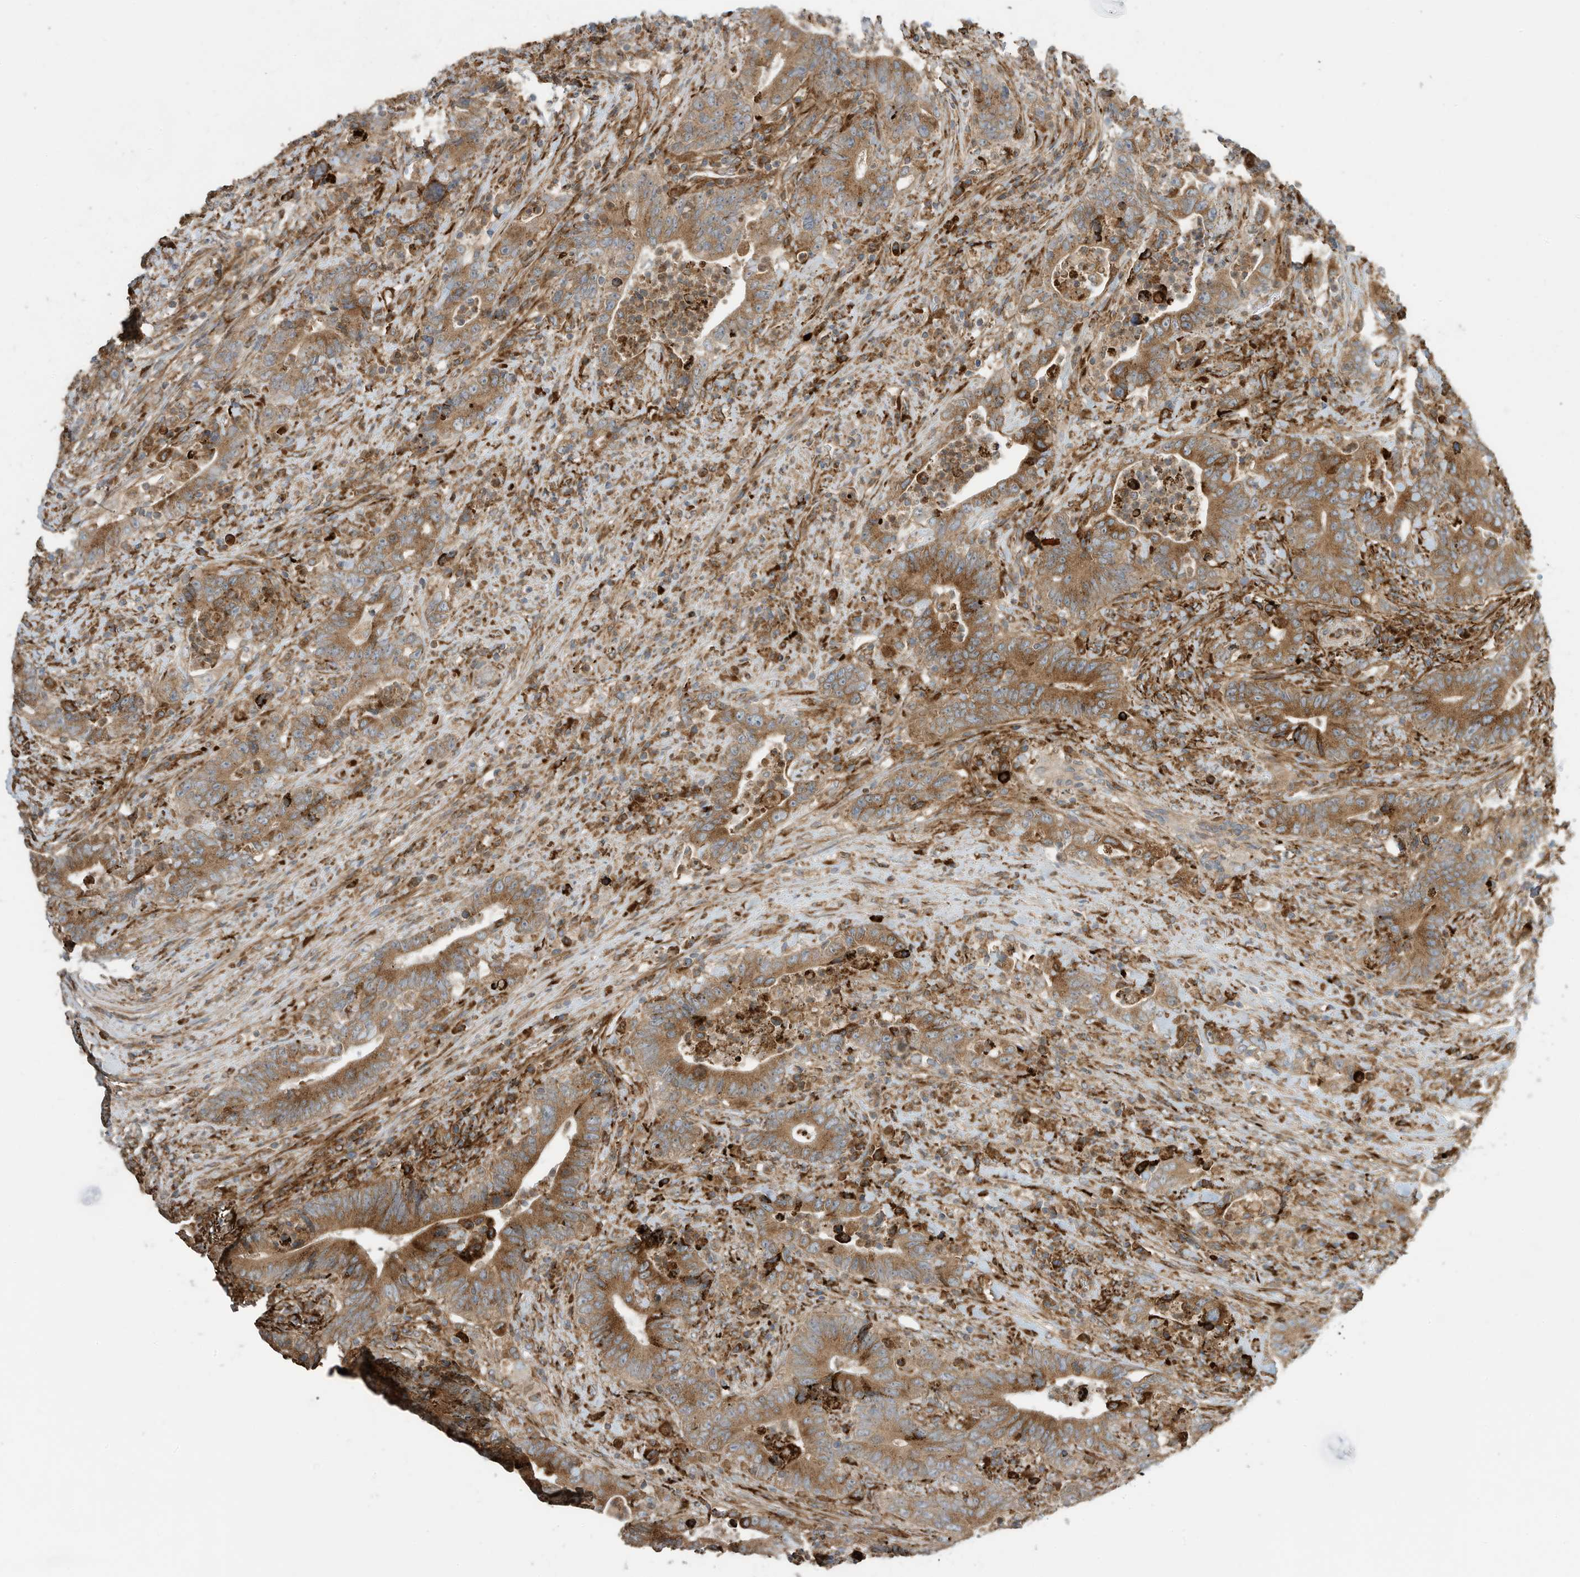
{"staining": {"intensity": "moderate", "quantity": ">75%", "location": "cytoplasmic/membranous"}, "tissue": "colorectal cancer", "cell_type": "Tumor cells", "image_type": "cancer", "snomed": [{"axis": "morphology", "description": "Adenocarcinoma, NOS"}, {"axis": "topography", "description": "Colon"}], "caption": "Human adenocarcinoma (colorectal) stained with a brown dye displays moderate cytoplasmic/membranous positive staining in approximately >75% of tumor cells.", "gene": "TRNAU1AP", "patient": {"sex": "female", "age": 75}}